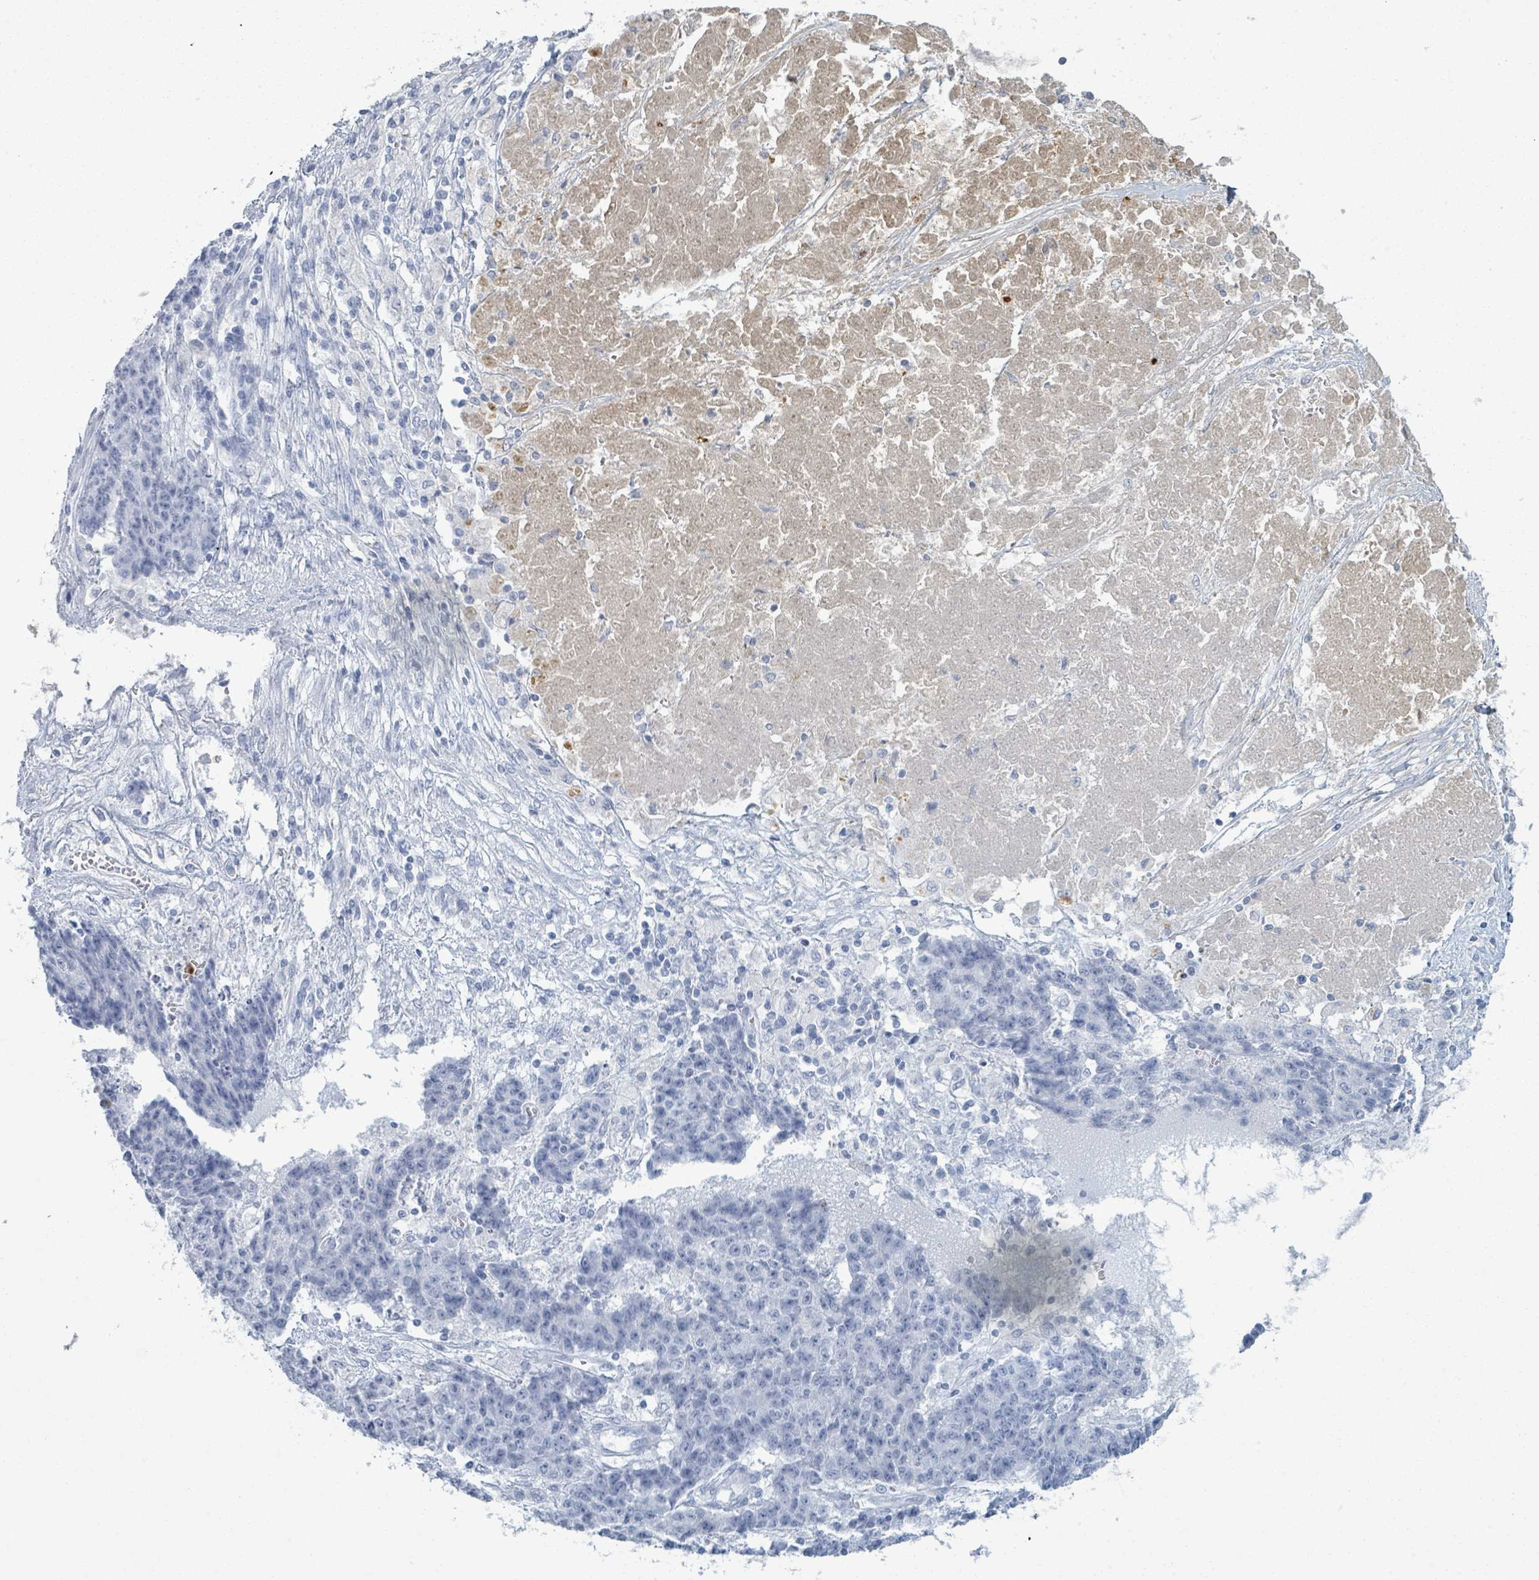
{"staining": {"intensity": "negative", "quantity": "none", "location": "none"}, "tissue": "ovarian cancer", "cell_type": "Tumor cells", "image_type": "cancer", "snomed": [{"axis": "morphology", "description": "Carcinoma, endometroid"}, {"axis": "topography", "description": "Ovary"}], "caption": "Tumor cells are negative for protein expression in human endometroid carcinoma (ovarian).", "gene": "DEFA4", "patient": {"sex": "female", "age": 42}}